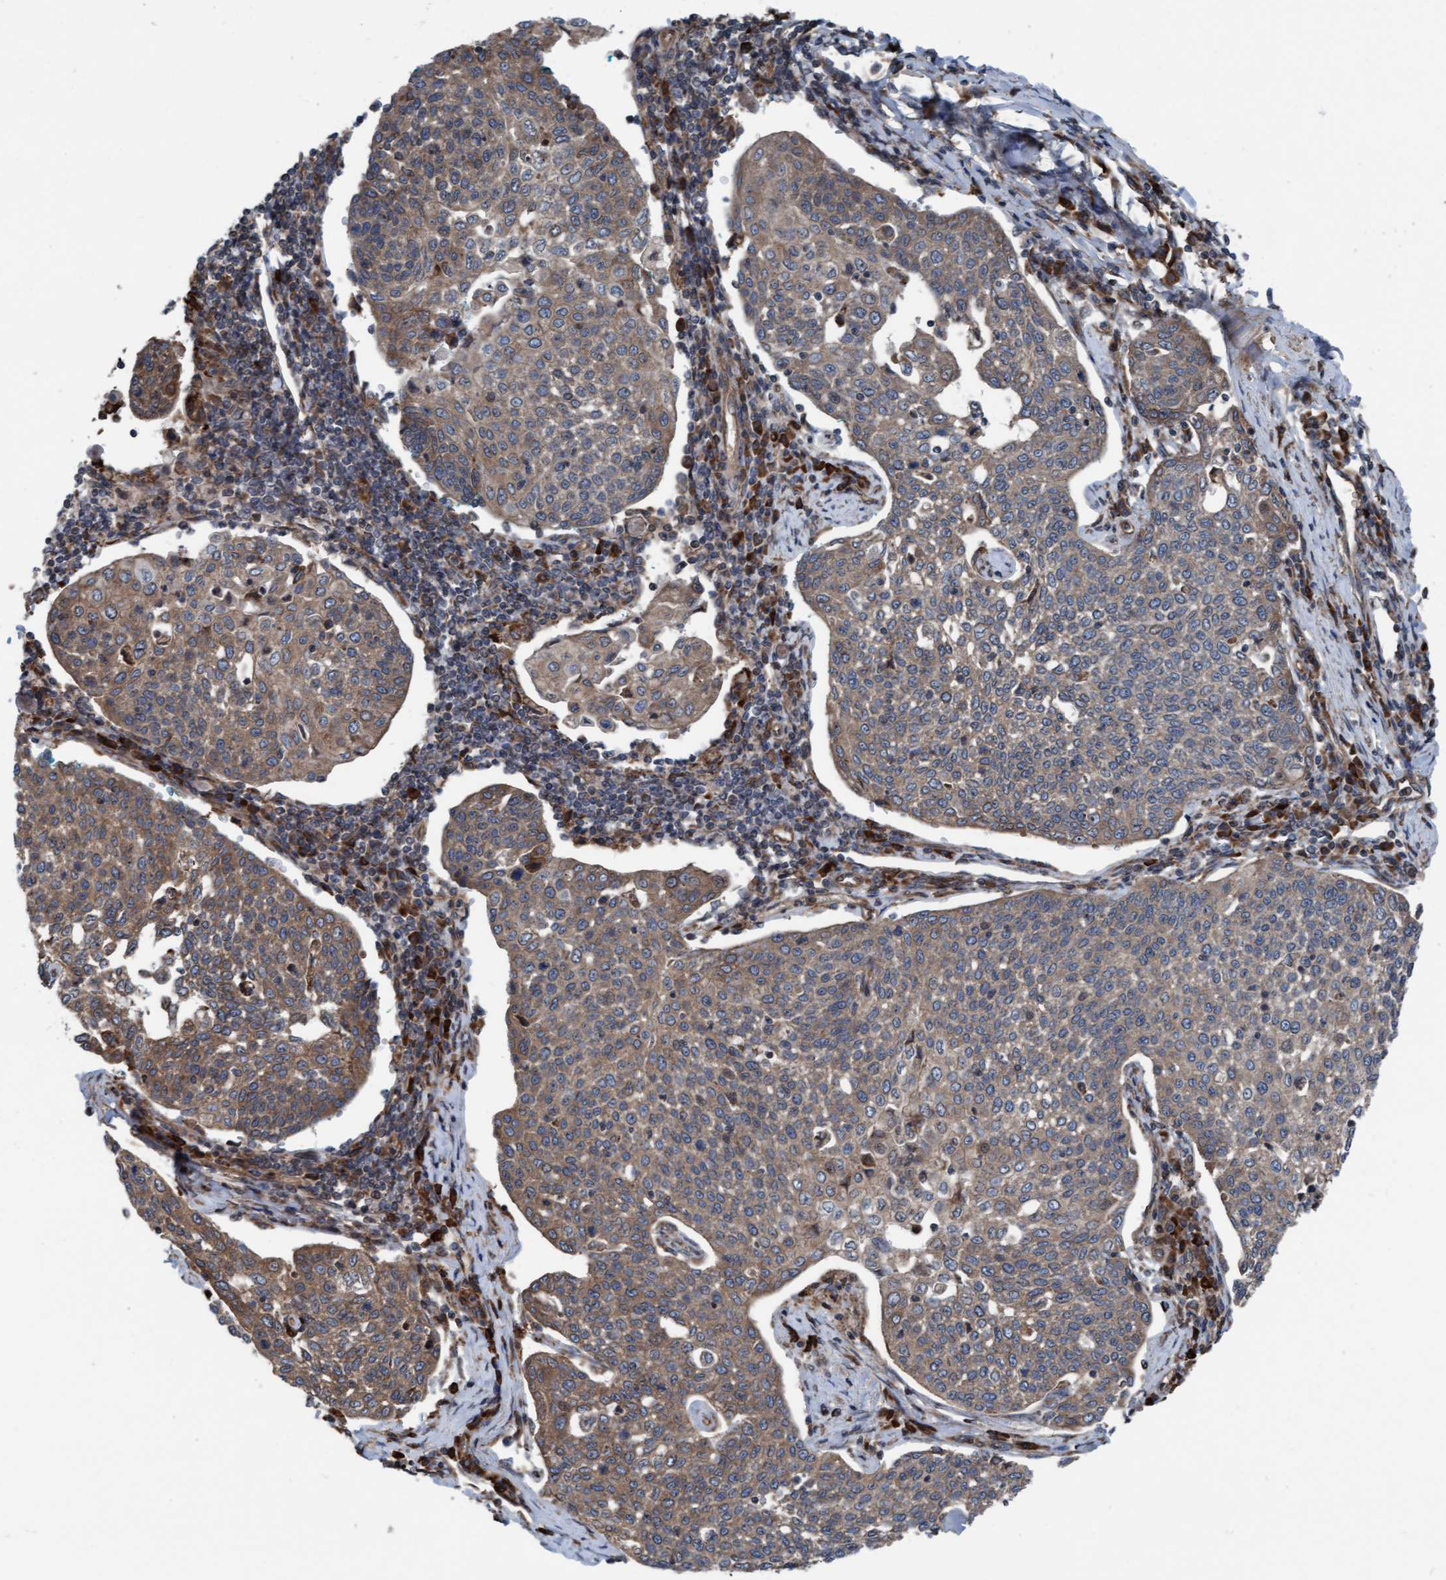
{"staining": {"intensity": "moderate", "quantity": ">75%", "location": "cytoplasmic/membranous"}, "tissue": "cervical cancer", "cell_type": "Tumor cells", "image_type": "cancer", "snomed": [{"axis": "morphology", "description": "Squamous cell carcinoma, NOS"}, {"axis": "topography", "description": "Cervix"}], "caption": "Cervical squamous cell carcinoma stained with IHC reveals moderate cytoplasmic/membranous positivity in approximately >75% of tumor cells.", "gene": "RAP1GAP2", "patient": {"sex": "female", "age": 34}}